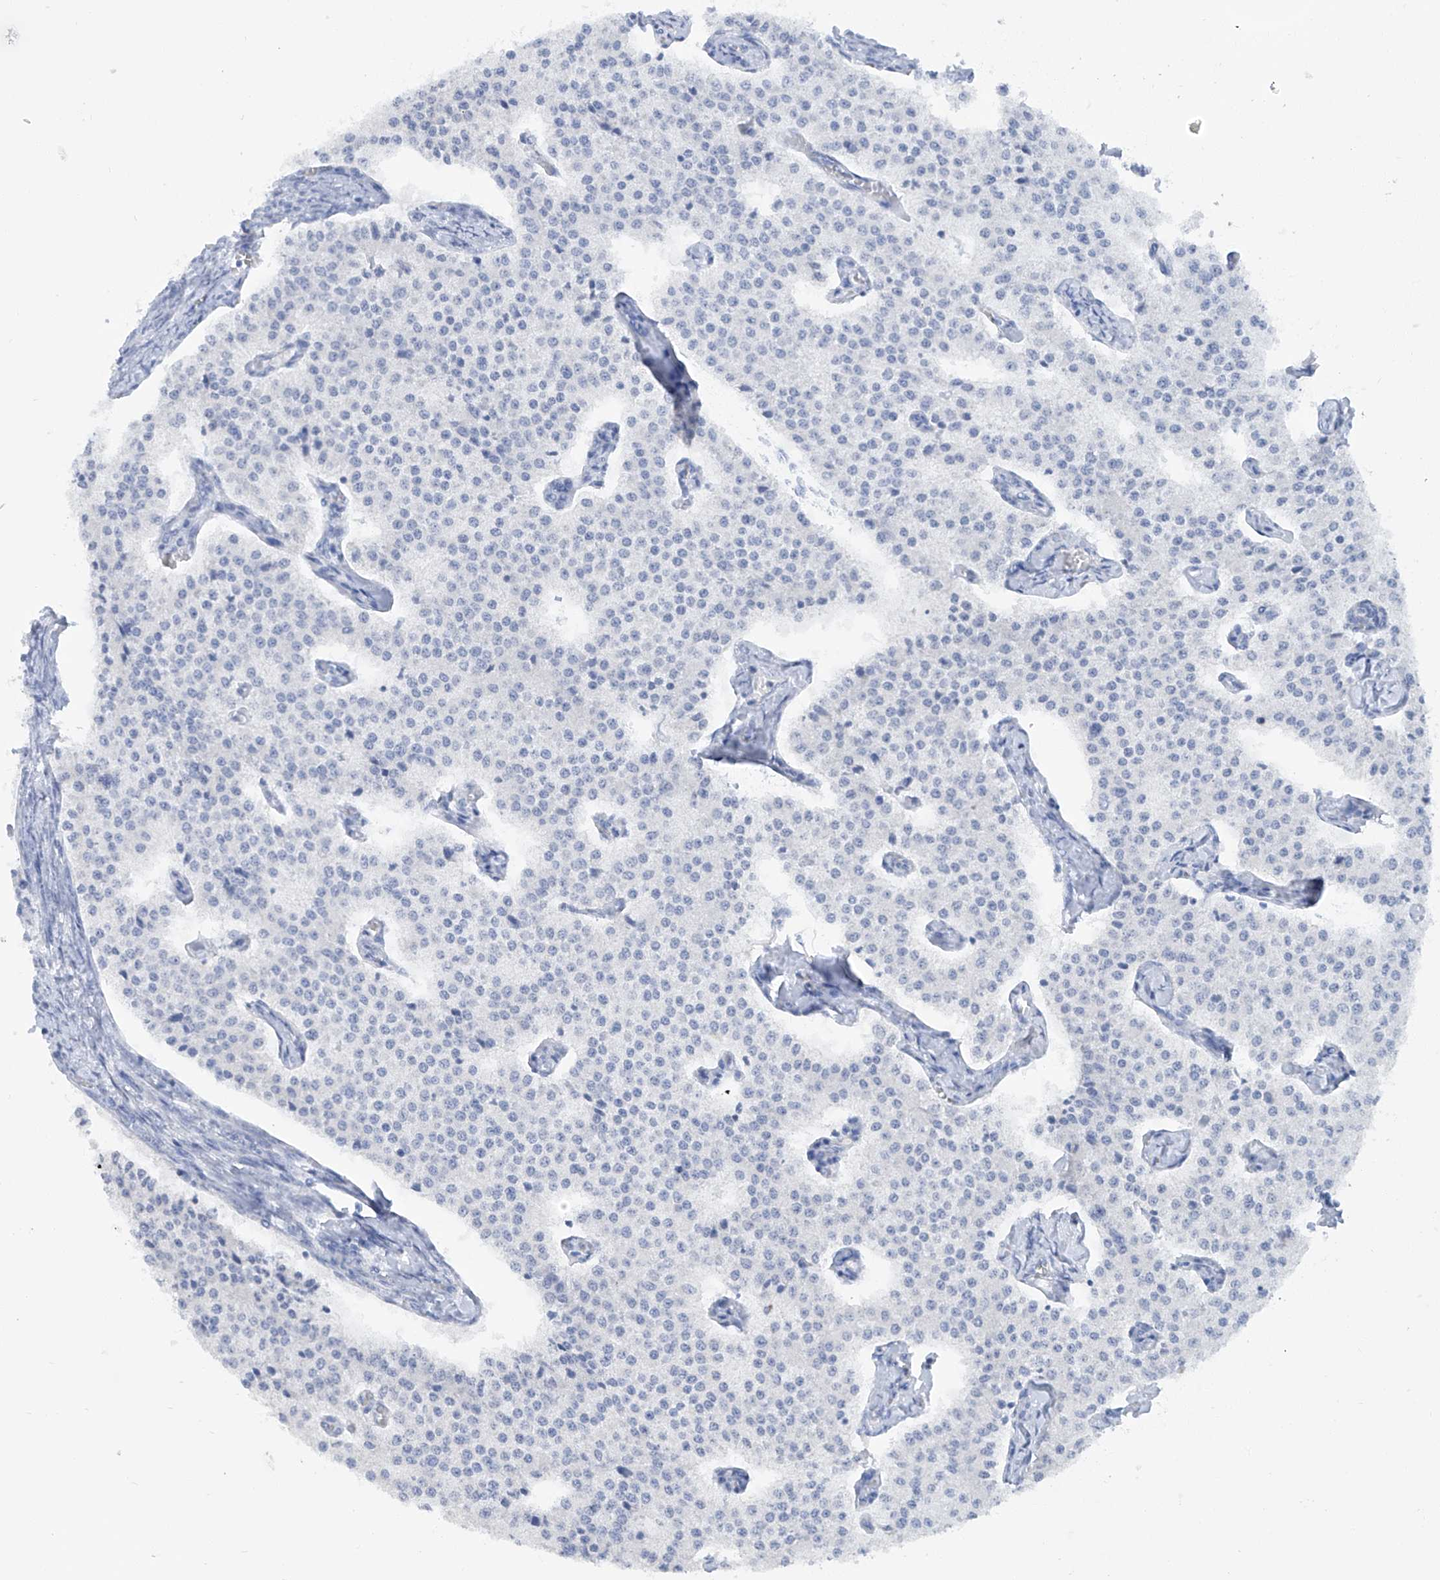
{"staining": {"intensity": "negative", "quantity": "none", "location": "none"}, "tissue": "carcinoid", "cell_type": "Tumor cells", "image_type": "cancer", "snomed": [{"axis": "morphology", "description": "Carcinoid, malignant, NOS"}, {"axis": "topography", "description": "Colon"}], "caption": "Immunohistochemistry histopathology image of neoplastic tissue: human malignant carcinoid stained with DAB (3,3'-diaminobenzidine) shows no significant protein positivity in tumor cells. Nuclei are stained in blue.", "gene": "HAS3", "patient": {"sex": "female", "age": 52}}